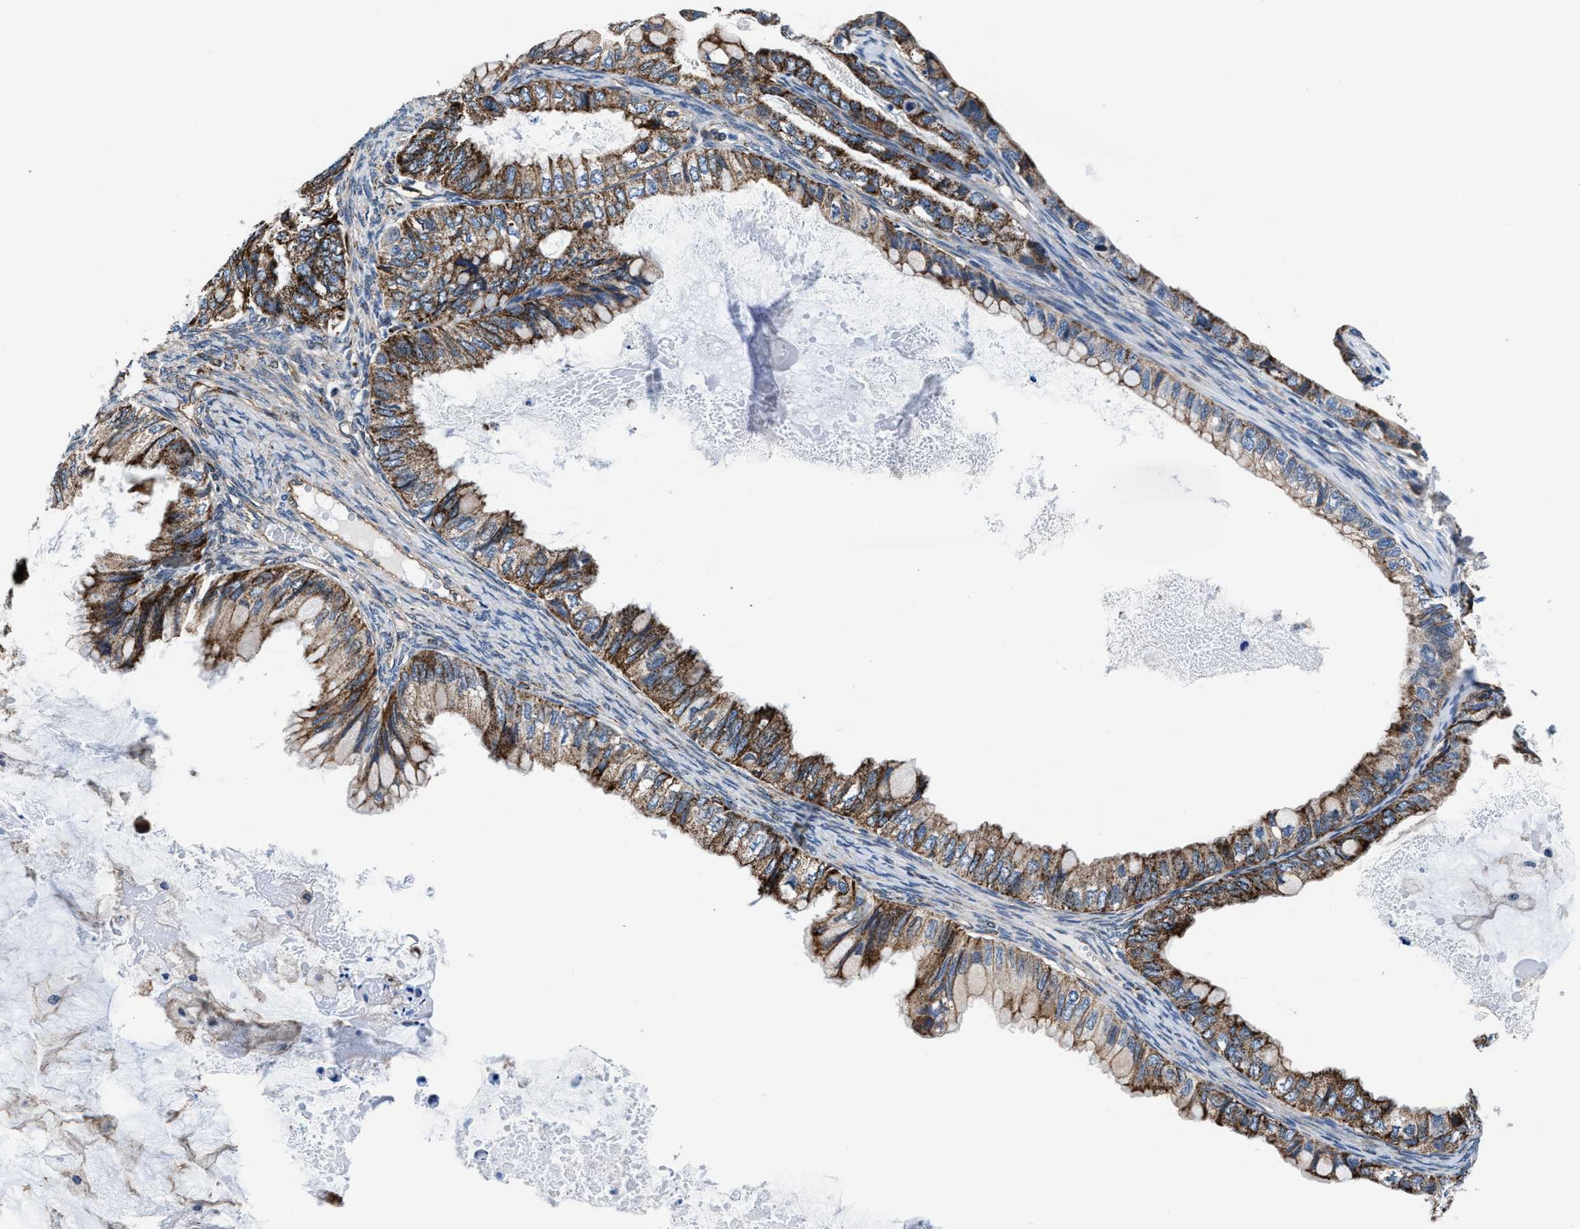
{"staining": {"intensity": "strong", "quantity": ">75%", "location": "cytoplasmic/membranous"}, "tissue": "ovarian cancer", "cell_type": "Tumor cells", "image_type": "cancer", "snomed": [{"axis": "morphology", "description": "Cystadenocarcinoma, mucinous, NOS"}, {"axis": "topography", "description": "Ovary"}], "caption": "An IHC photomicrograph of tumor tissue is shown. Protein staining in brown labels strong cytoplasmic/membranous positivity in ovarian cancer within tumor cells.", "gene": "NKTR", "patient": {"sex": "female", "age": 80}}